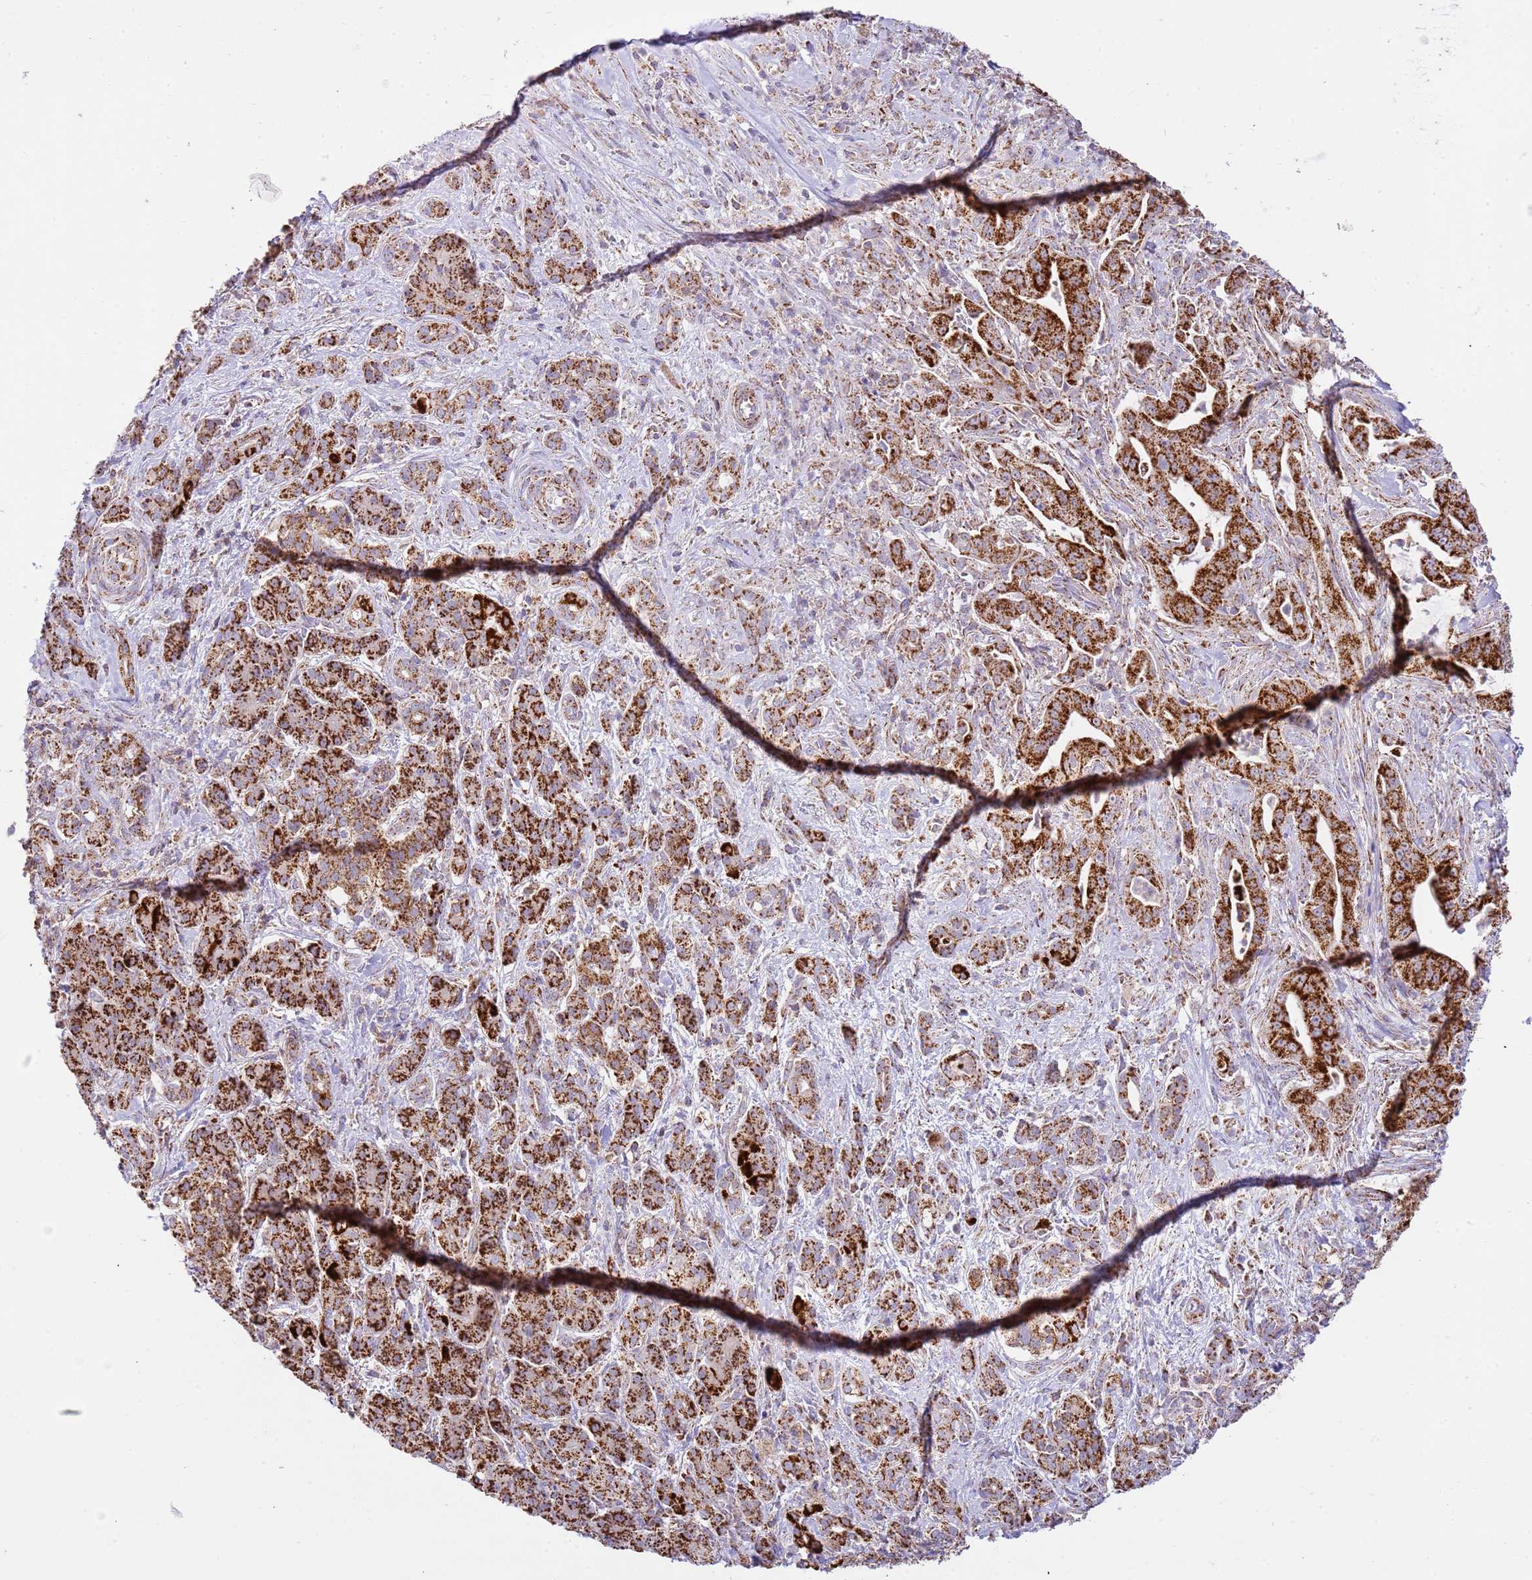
{"staining": {"intensity": "strong", "quantity": ">75%", "location": "cytoplasmic/membranous"}, "tissue": "pancreatic cancer", "cell_type": "Tumor cells", "image_type": "cancer", "snomed": [{"axis": "morphology", "description": "Adenocarcinoma, NOS"}, {"axis": "topography", "description": "Pancreas"}], "caption": "About >75% of tumor cells in human pancreatic cancer (adenocarcinoma) show strong cytoplasmic/membranous protein staining as visualized by brown immunohistochemical staining.", "gene": "ZBTB39", "patient": {"sex": "male", "age": 57}}